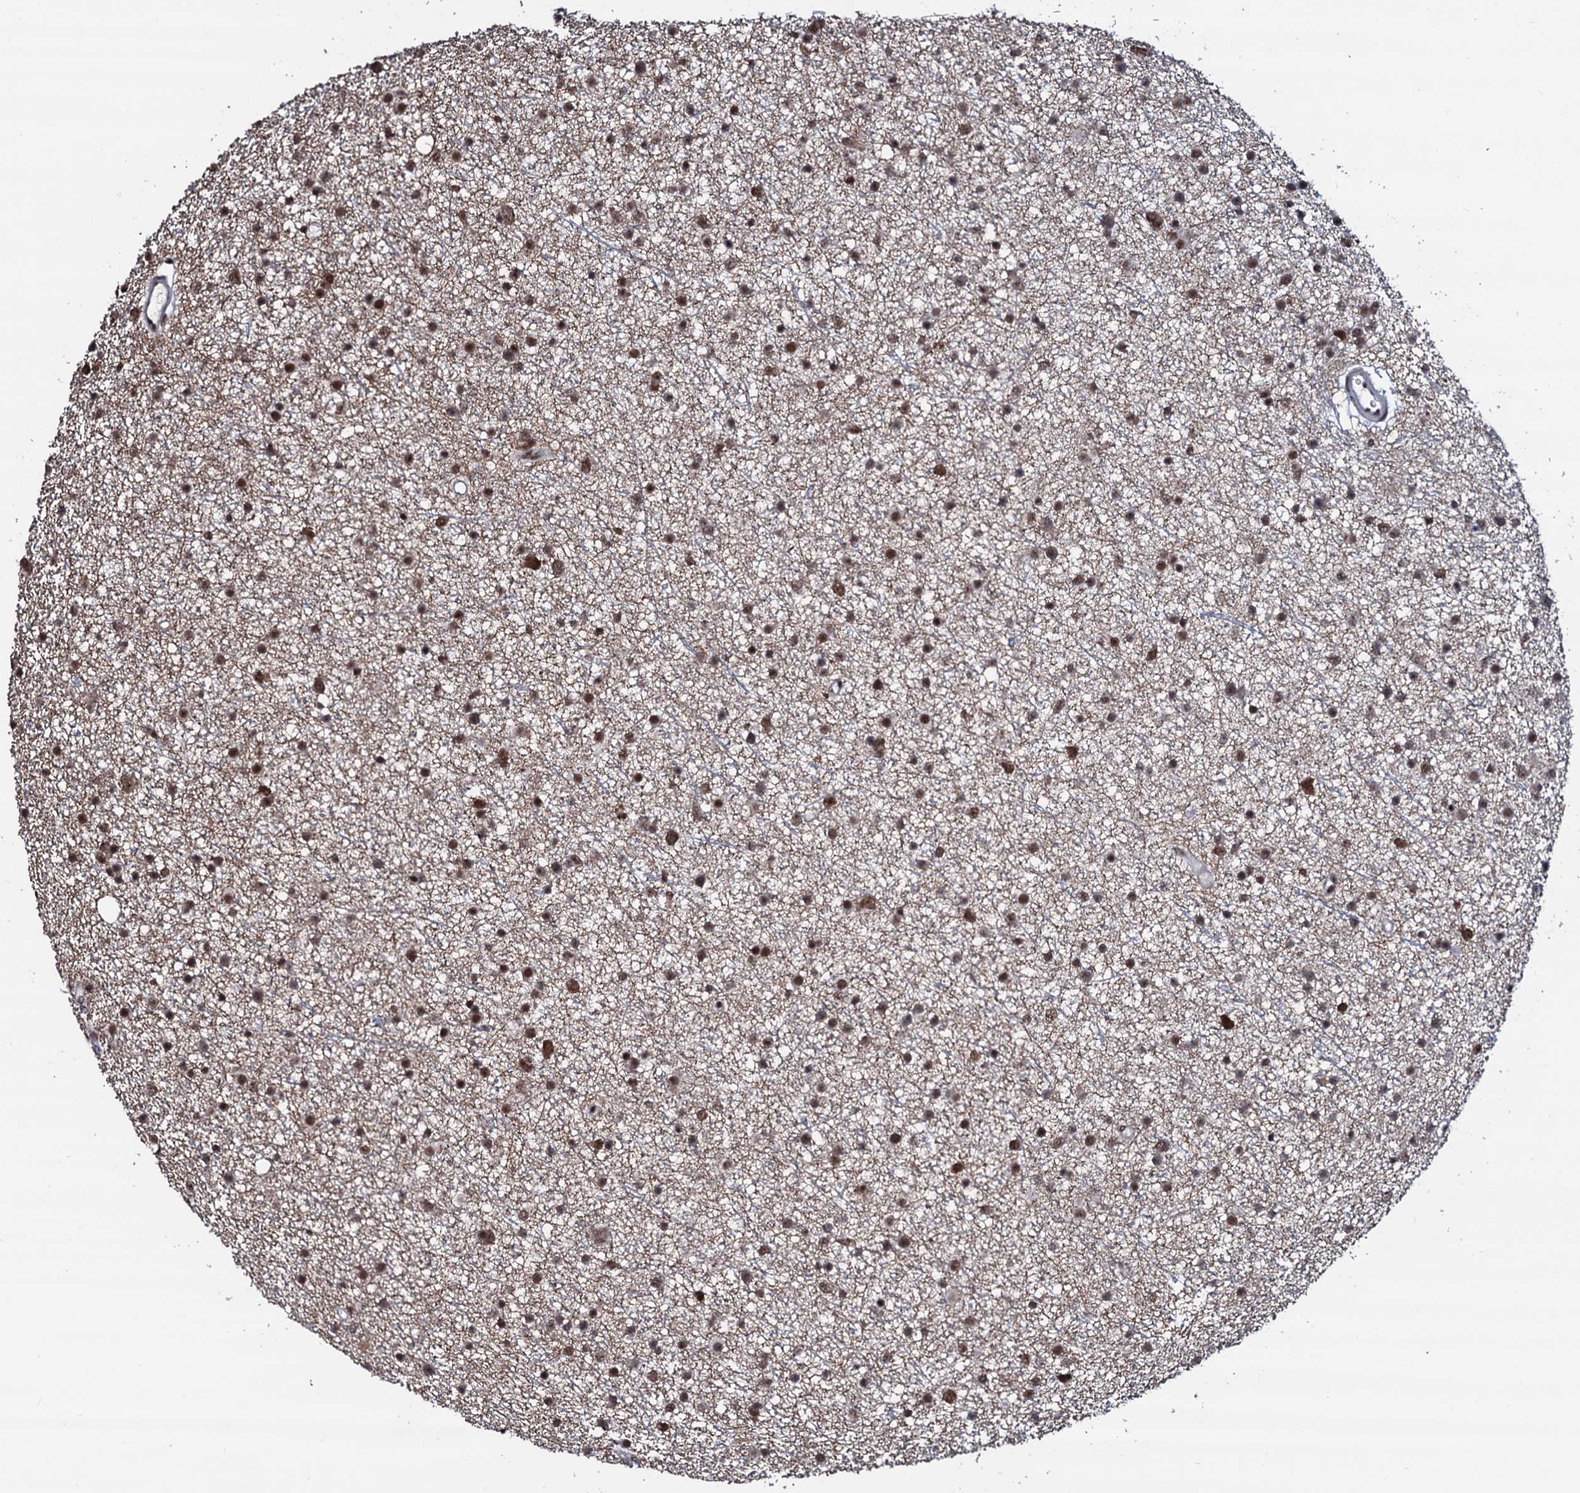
{"staining": {"intensity": "moderate", "quantity": ">75%", "location": "nuclear"}, "tissue": "glioma", "cell_type": "Tumor cells", "image_type": "cancer", "snomed": [{"axis": "morphology", "description": "Glioma, malignant, Low grade"}, {"axis": "topography", "description": "Cerebral cortex"}], "caption": "Immunohistochemical staining of human glioma shows medium levels of moderate nuclear protein positivity in about >75% of tumor cells.", "gene": "PRPF18", "patient": {"sex": "female", "age": 39}}